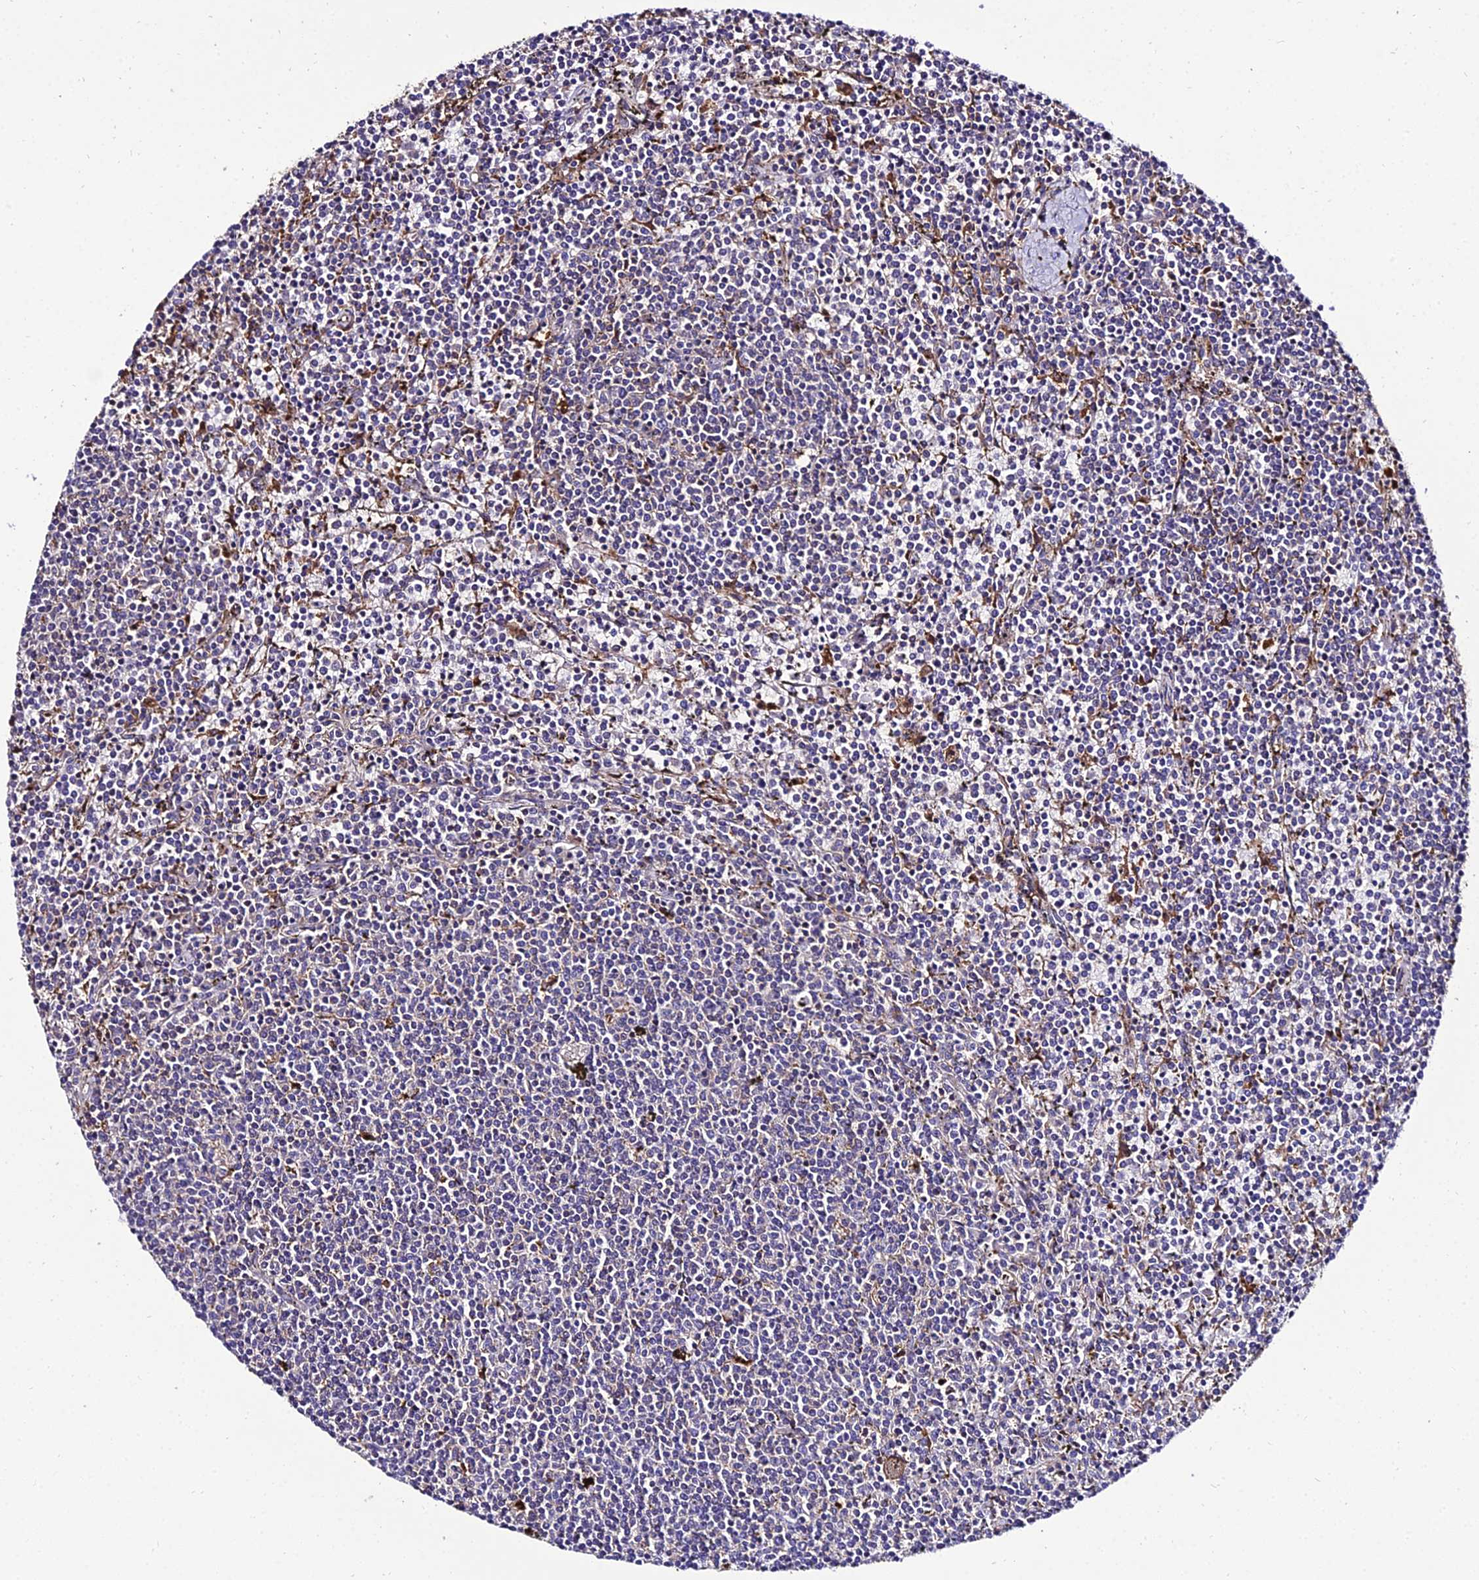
{"staining": {"intensity": "negative", "quantity": "none", "location": "none"}, "tissue": "lymphoma", "cell_type": "Tumor cells", "image_type": "cancer", "snomed": [{"axis": "morphology", "description": "Malignant lymphoma, non-Hodgkin's type, Low grade"}, {"axis": "topography", "description": "Spleen"}], "caption": "Immunohistochemistry of malignant lymphoma, non-Hodgkin's type (low-grade) exhibits no positivity in tumor cells.", "gene": "C2orf69", "patient": {"sex": "female", "age": 50}}